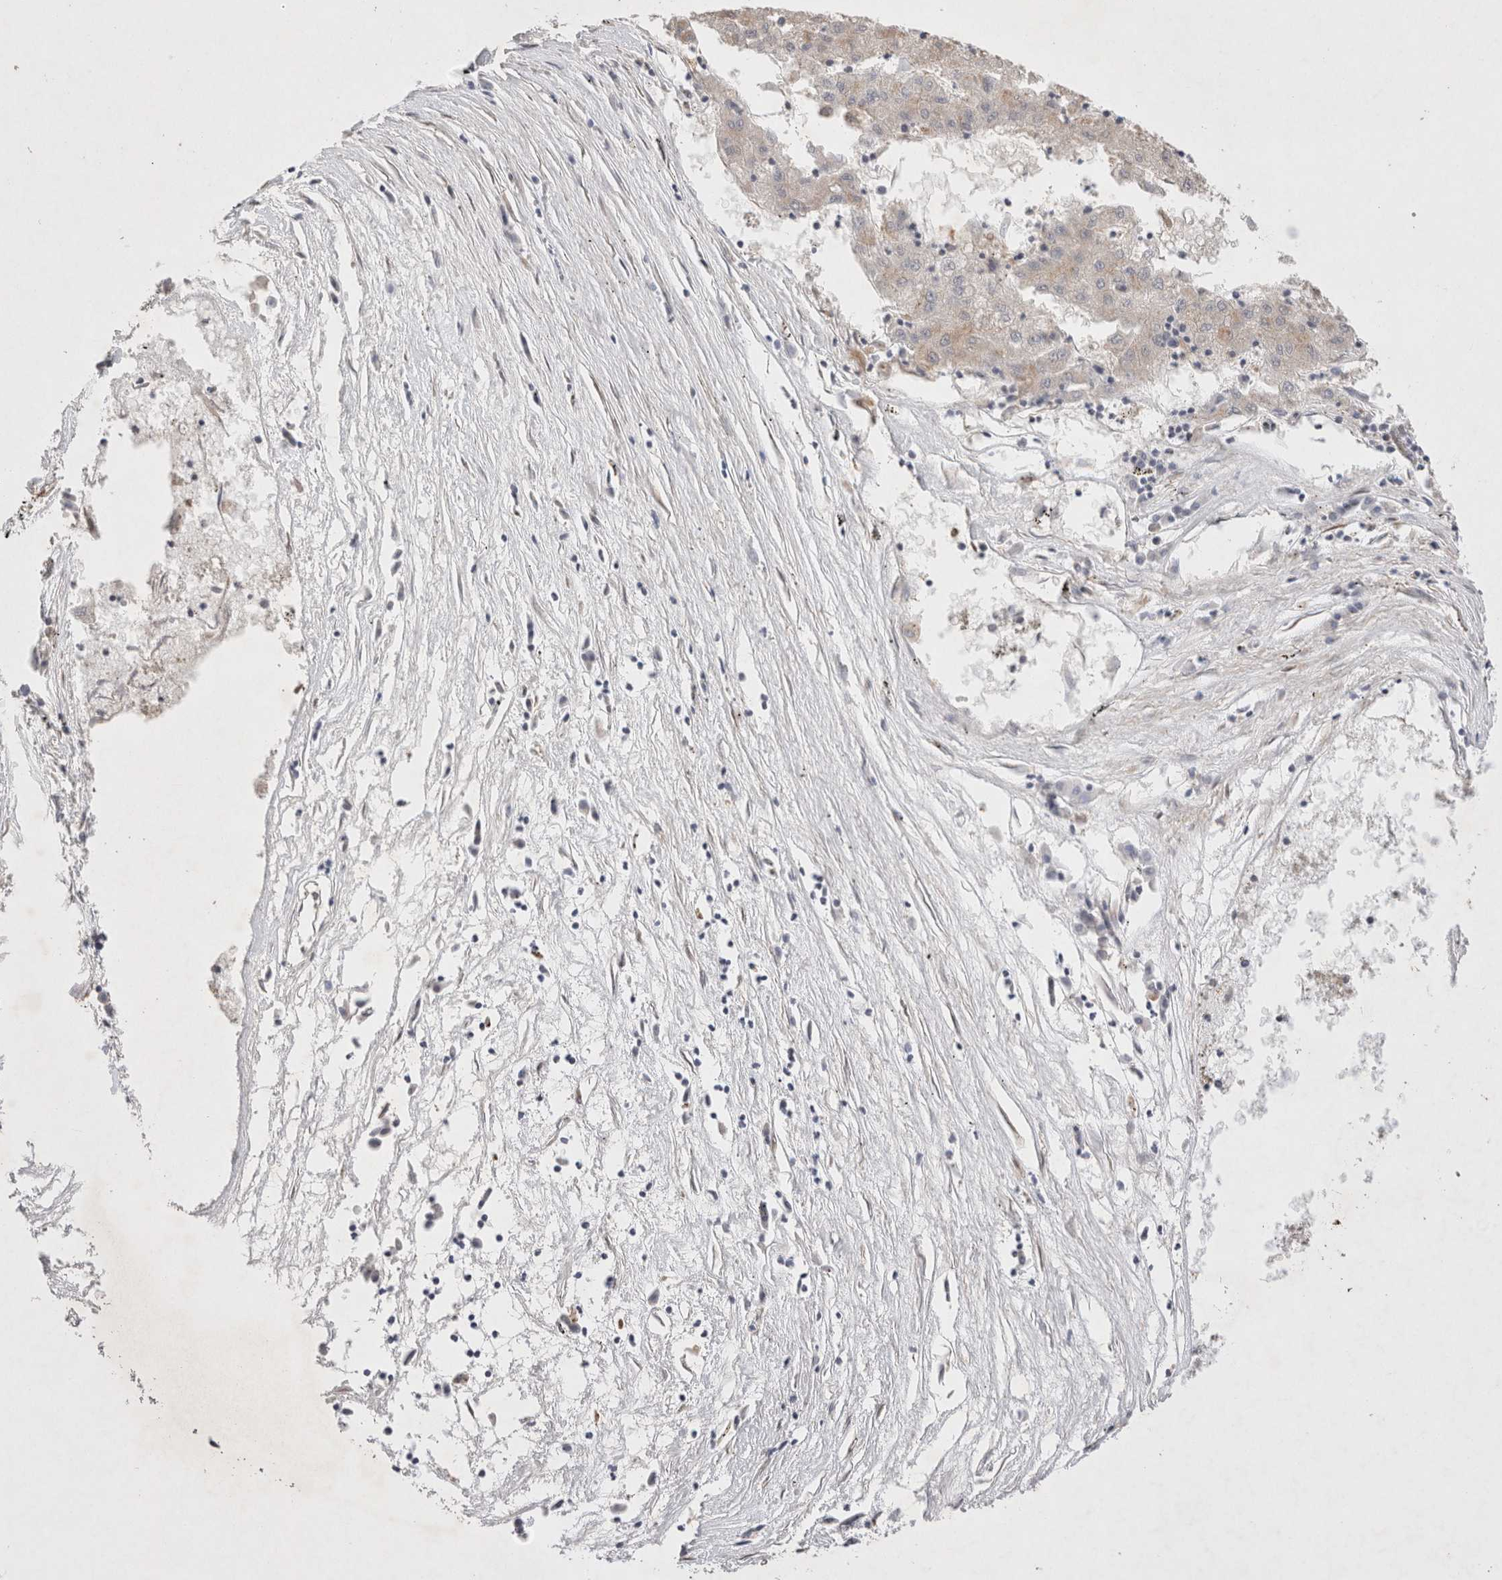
{"staining": {"intensity": "weak", "quantity": "<25%", "location": "cytoplasmic/membranous"}, "tissue": "liver cancer", "cell_type": "Tumor cells", "image_type": "cancer", "snomed": [{"axis": "morphology", "description": "Carcinoma, Hepatocellular, NOS"}, {"axis": "topography", "description": "Liver"}], "caption": "DAB immunohistochemical staining of liver cancer shows no significant positivity in tumor cells.", "gene": "NPC1", "patient": {"sex": "male", "age": 72}}